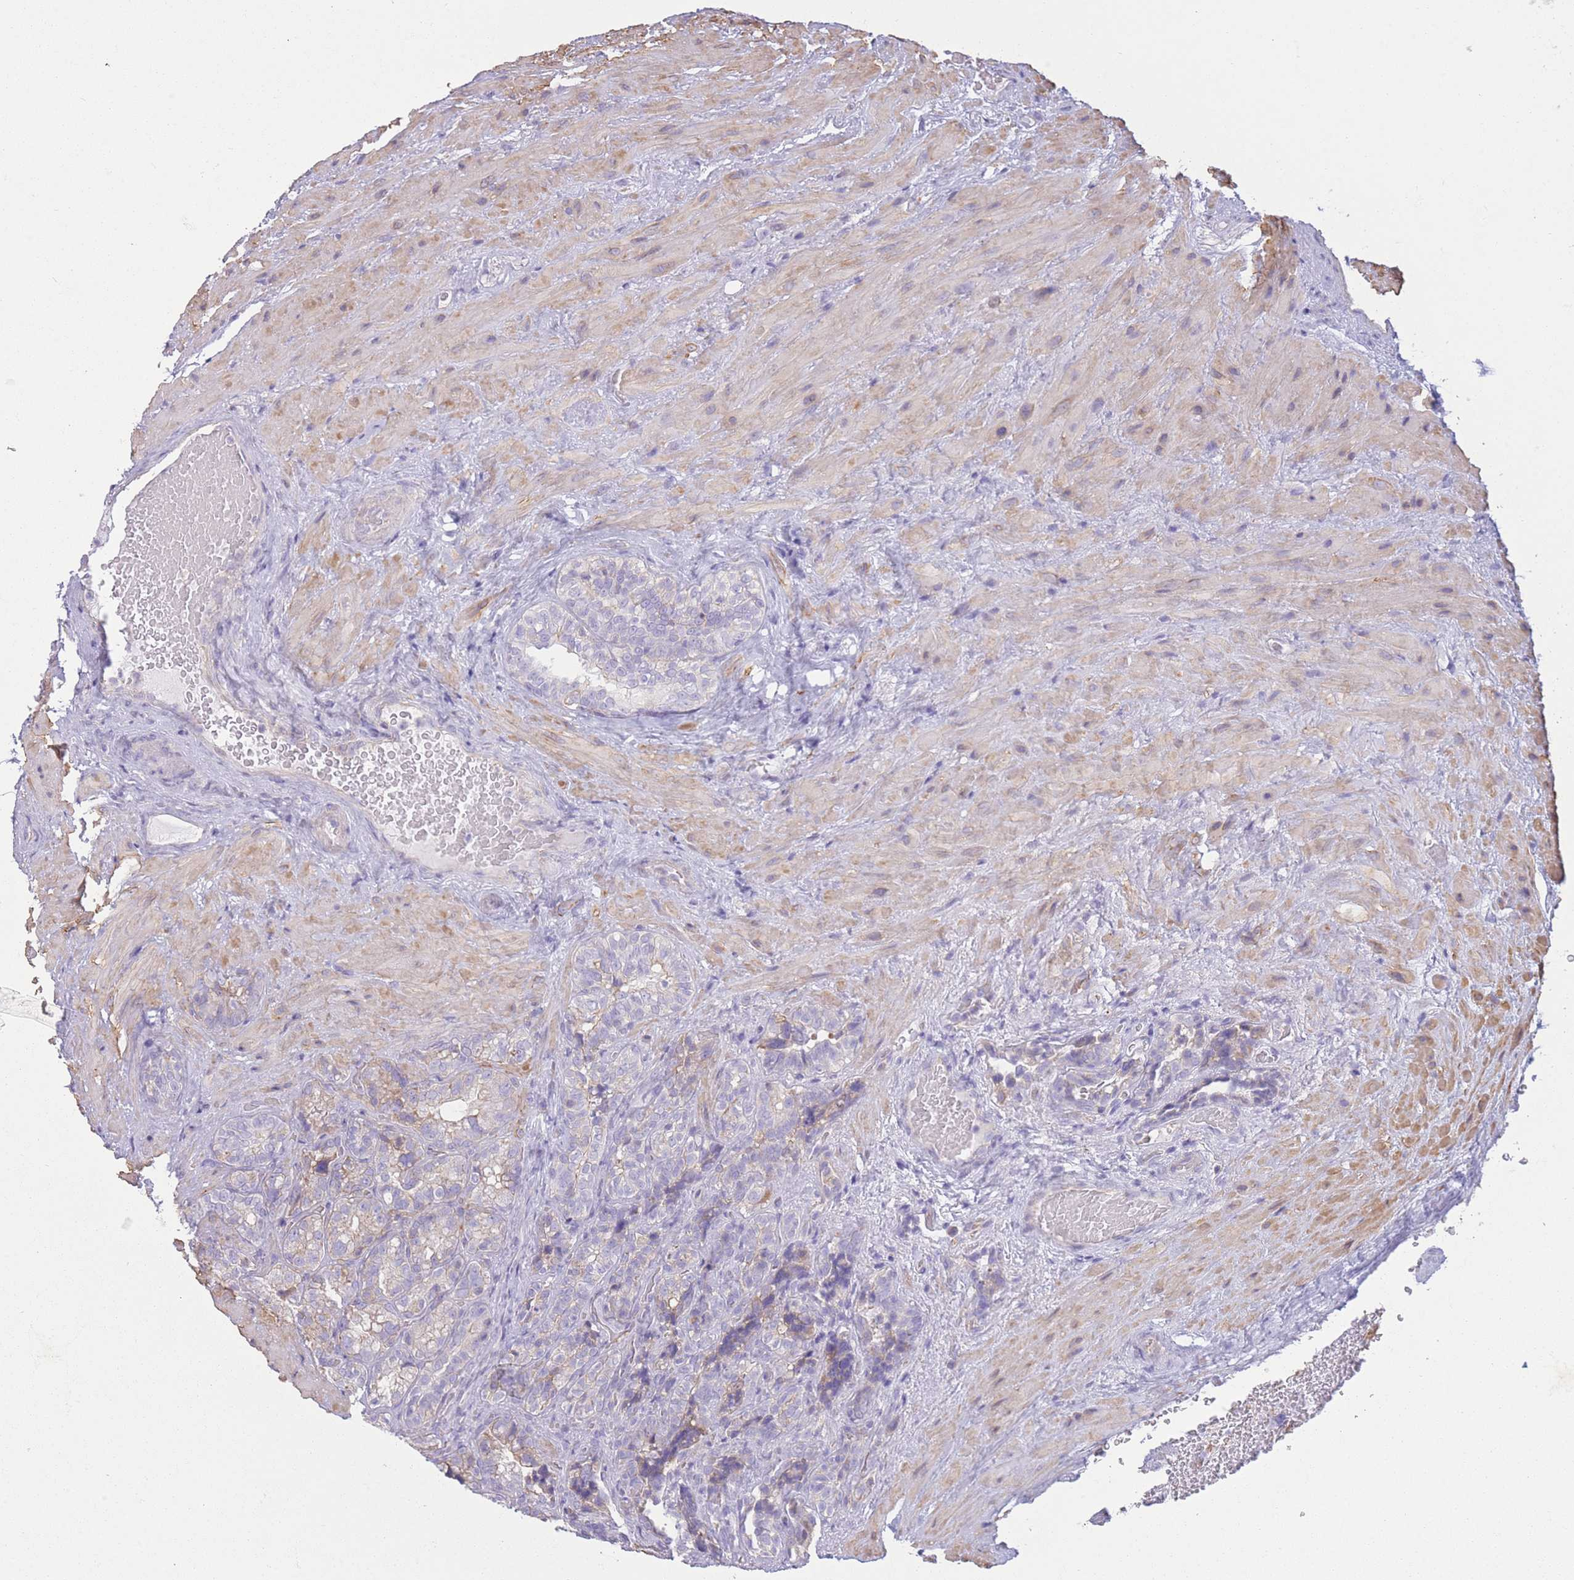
{"staining": {"intensity": "negative", "quantity": "none", "location": "none"}, "tissue": "seminal vesicle", "cell_type": "Glandular cells", "image_type": "normal", "snomed": [{"axis": "morphology", "description": "Normal tissue, NOS"}, {"axis": "topography", "description": "Seminal veicle"}, {"axis": "topography", "description": "Peripheral nerve tissue"}], "caption": "This is an immunohistochemistry image of unremarkable human seminal vesicle. There is no expression in glandular cells.", "gene": "PDHA1", "patient": {"sex": "male", "age": 67}}